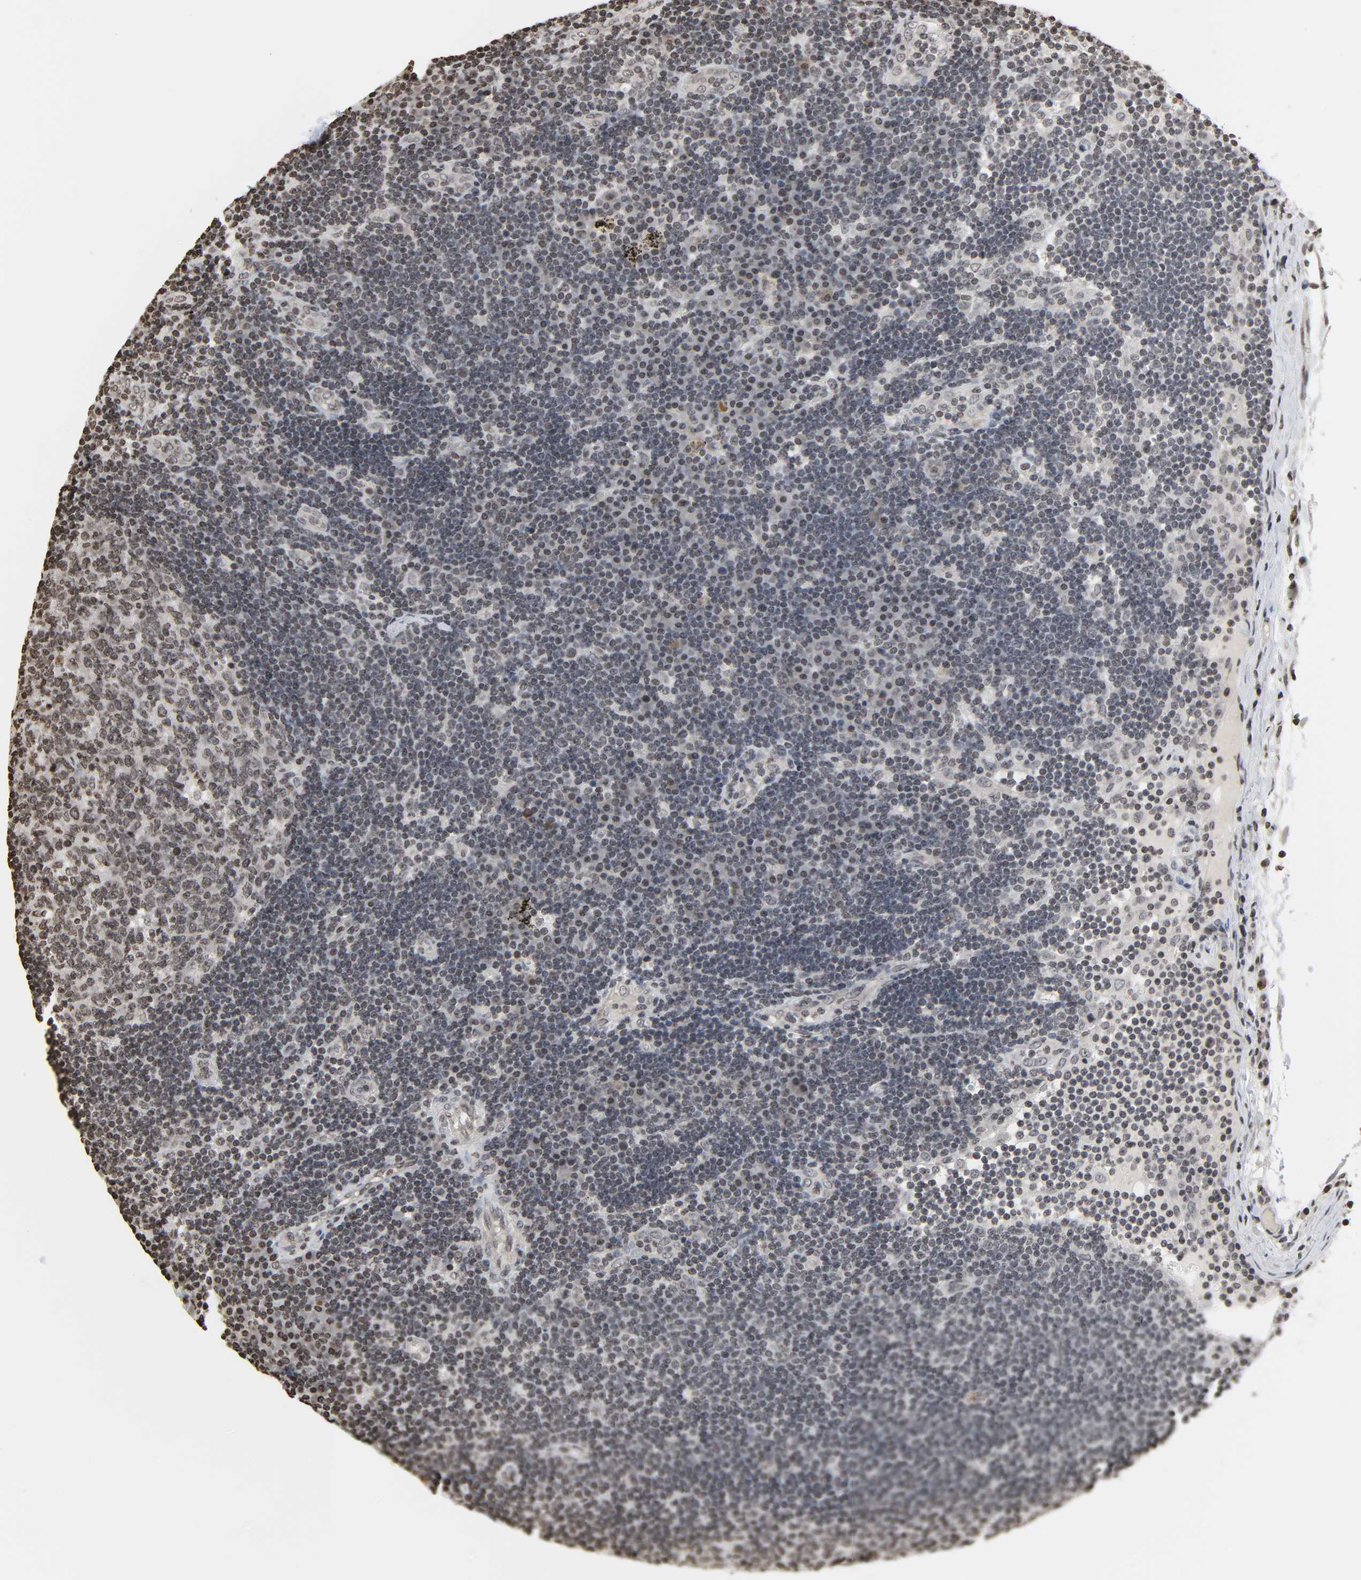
{"staining": {"intensity": "weak", "quantity": ">75%", "location": "nuclear"}, "tissue": "lymph node", "cell_type": "Germinal center cells", "image_type": "normal", "snomed": [{"axis": "morphology", "description": "Normal tissue, NOS"}, {"axis": "morphology", "description": "Squamous cell carcinoma, metastatic, NOS"}, {"axis": "topography", "description": "Lymph node"}], "caption": "IHC photomicrograph of benign lymph node: human lymph node stained using immunohistochemistry (IHC) demonstrates low levels of weak protein expression localized specifically in the nuclear of germinal center cells, appearing as a nuclear brown color.", "gene": "ELAVL1", "patient": {"sex": "female", "age": 53}}